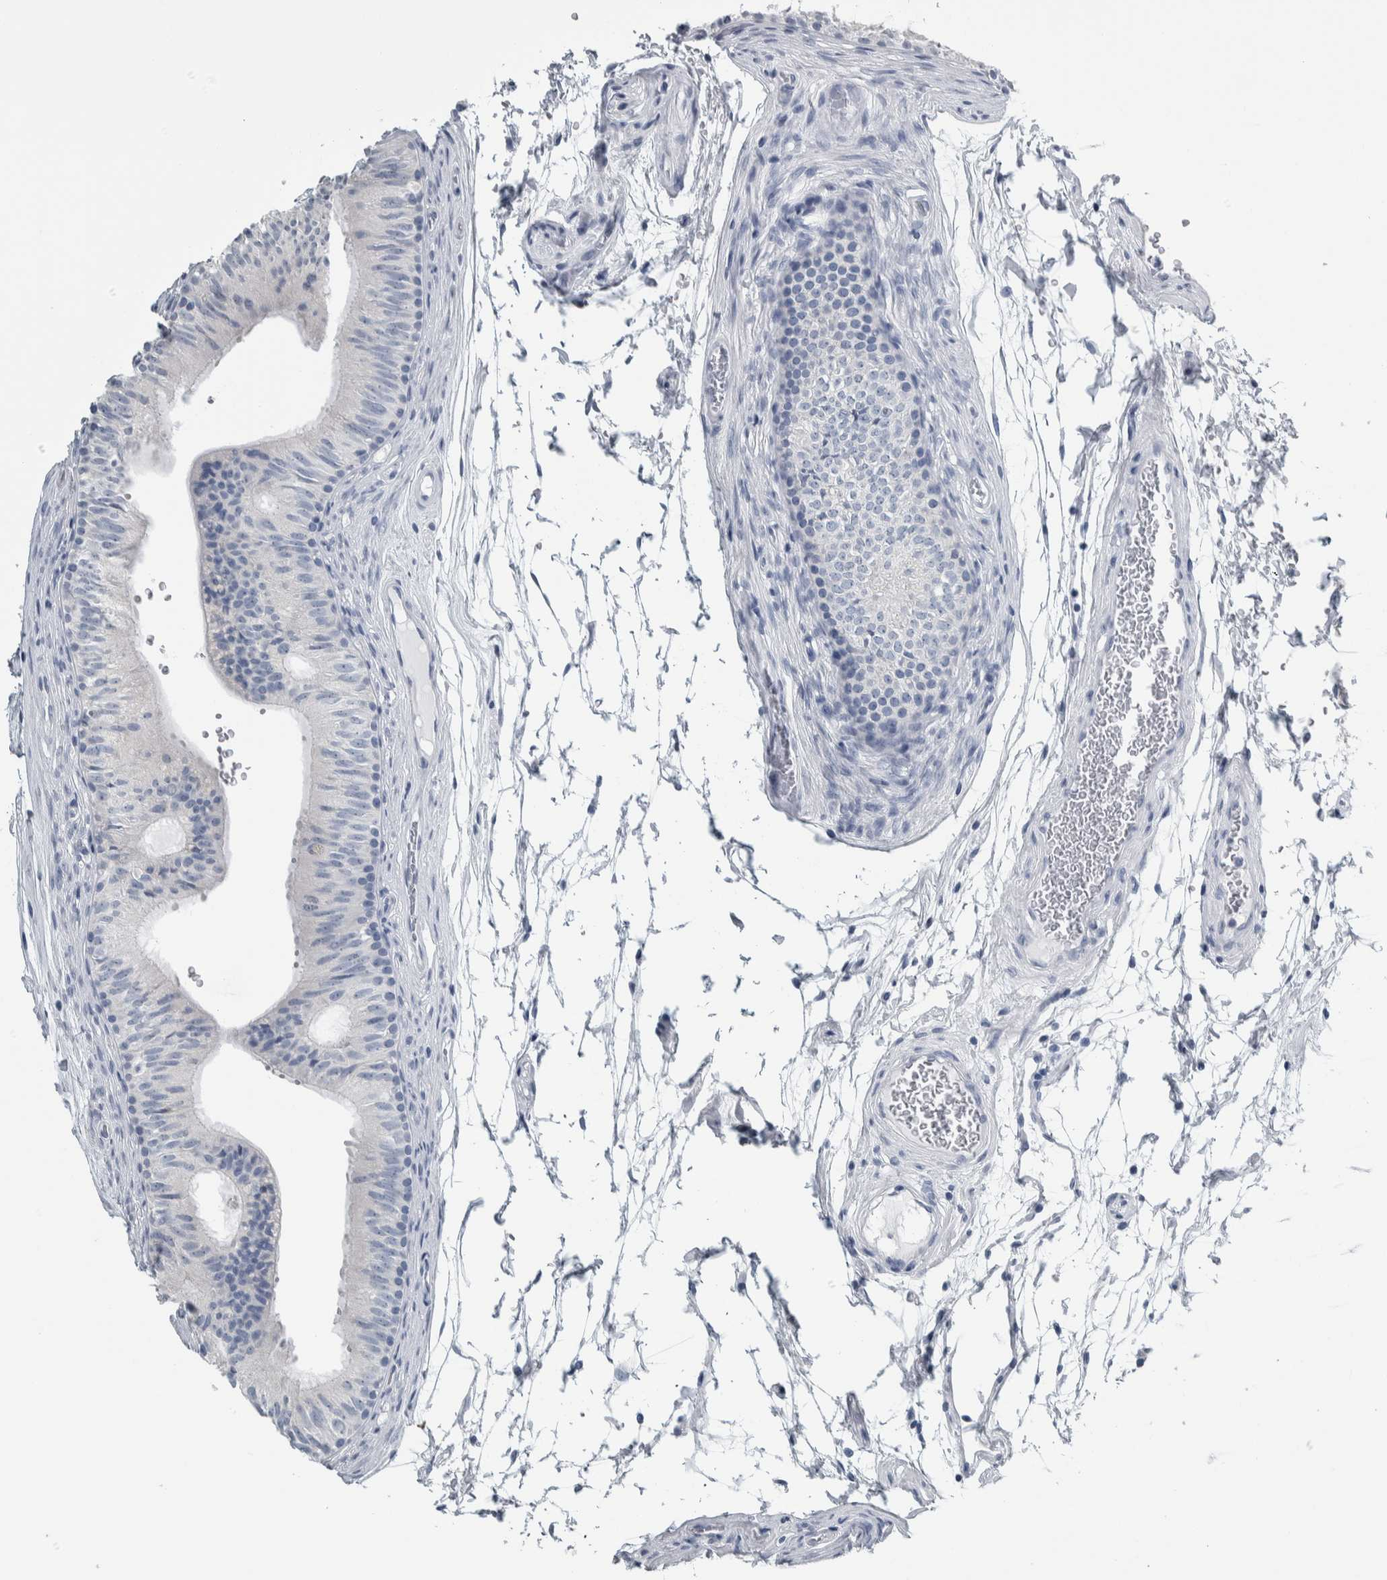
{"staining": {"intensity": "negative", "quantity": "none", "location": "none"}, "tissue": "epididymis", "cell_type": "Glandular cells", "image_type": "normal", "snomed": [{"axis": "morphology", "description": "Normal tissue, NOS"}, {"axis": "topography", "description": "Epididymis"}], "caption": "The histopathology image reveals no staining of glandular cells in benign epididymis.", "gene": "CDH17", "patient": {"sex": "male", "age": 36}}